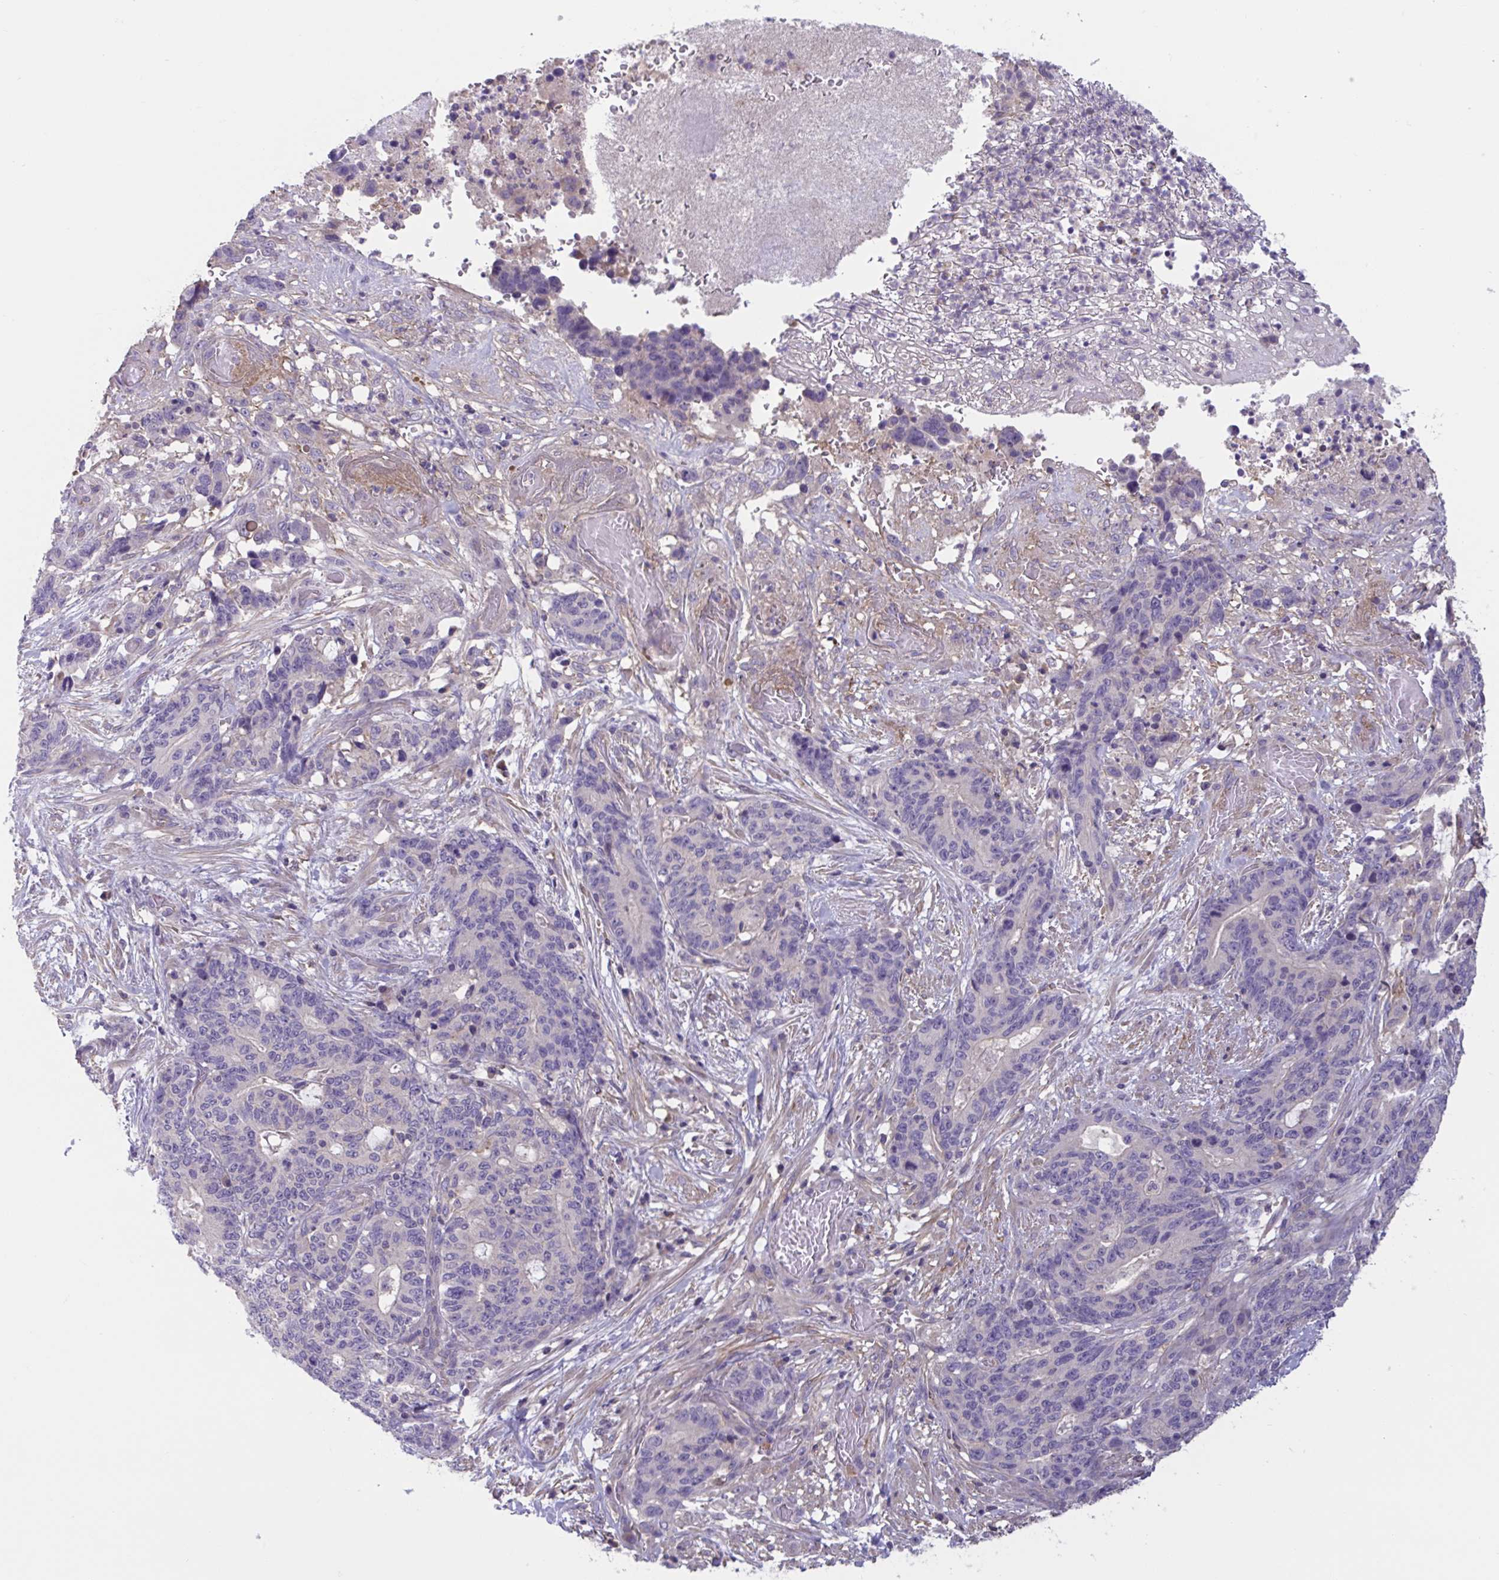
{"staining": {"intensity": "negative", "quantity": "none", "location": "none"}, "tissue": "stomach cancer", "cell_type": "Tumor cells", "image_type": "cancer", "snomed": [{"axis": "morphology", "description": "Normal tissue, NOS"}, {"axis": "morphology", "description": "Adenocarcinoma, NOS"}, {"axis": "topography", "description": "Stomach"}], "caption": "The micrograph exhibits no significant positivity in tumor cells of stomach adenocarcinoma.", "gene": "WNT9B", "patient": {"sex": "female", "age": 64}}